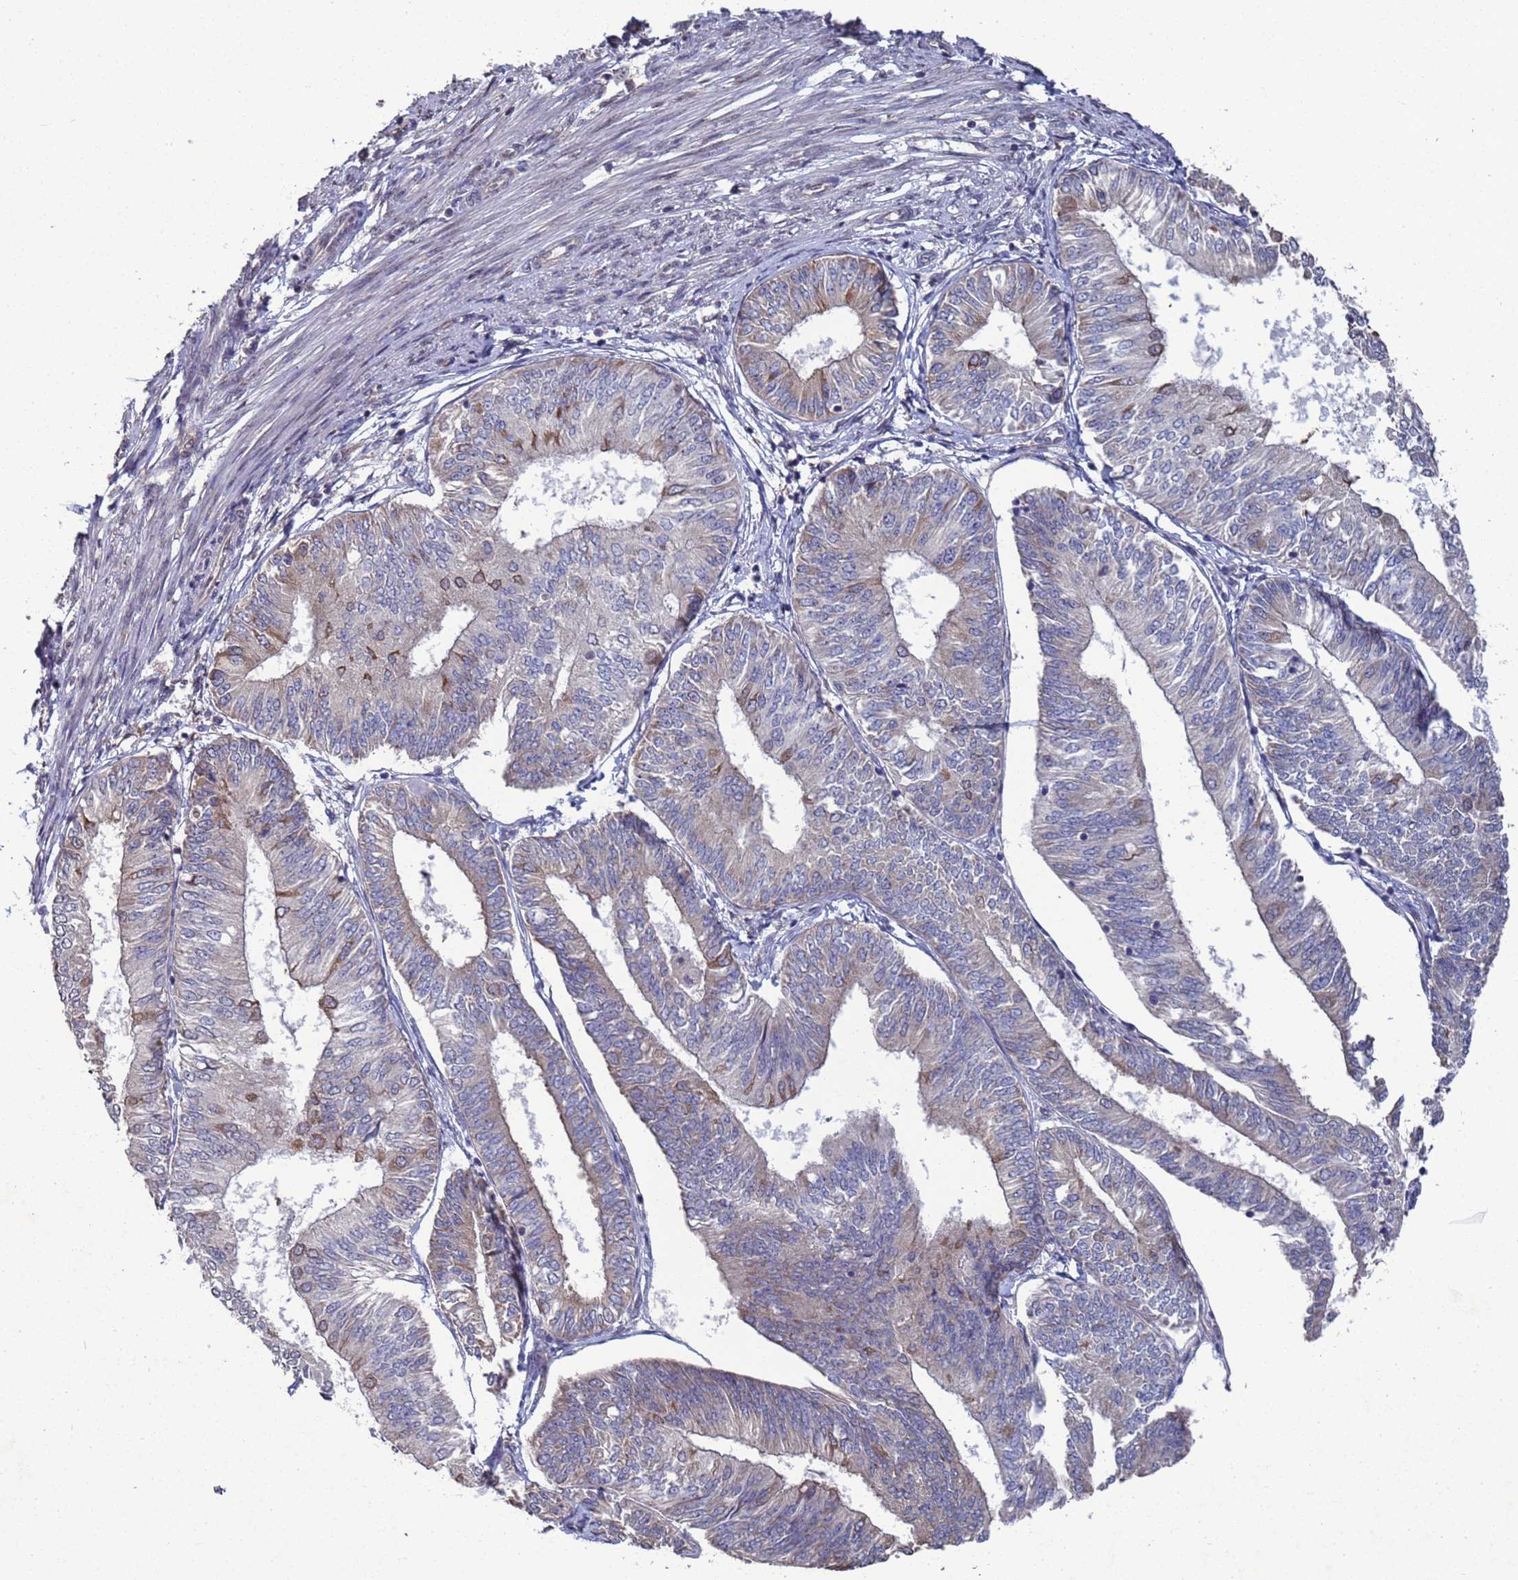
{"staining": {"intensity": "moderate", "quantity": "<25%", "location": "cytoplasmic/membranous"}, "tissue": "endometrial cancer", "cell_type": "Tumor cells", "image_type": "cancer", "snomed": [{"axis": "morphology", "description": "Adenocarcinoma, NOS"}, {"axis": "topography", "description": "Endometrium"}], "caption": "IHC image of neoplastic tissue: human endometrial cancer stained using immunohistochemistry (IHC) shows low levels of moderate protein expression localized specifically in the cytoplasmic/membranous of tumor cells, appearing as a cytoplasmic/membranous brown color.", "gene": "CFAP119", "patient": {"sex": "female", "age": 58}}